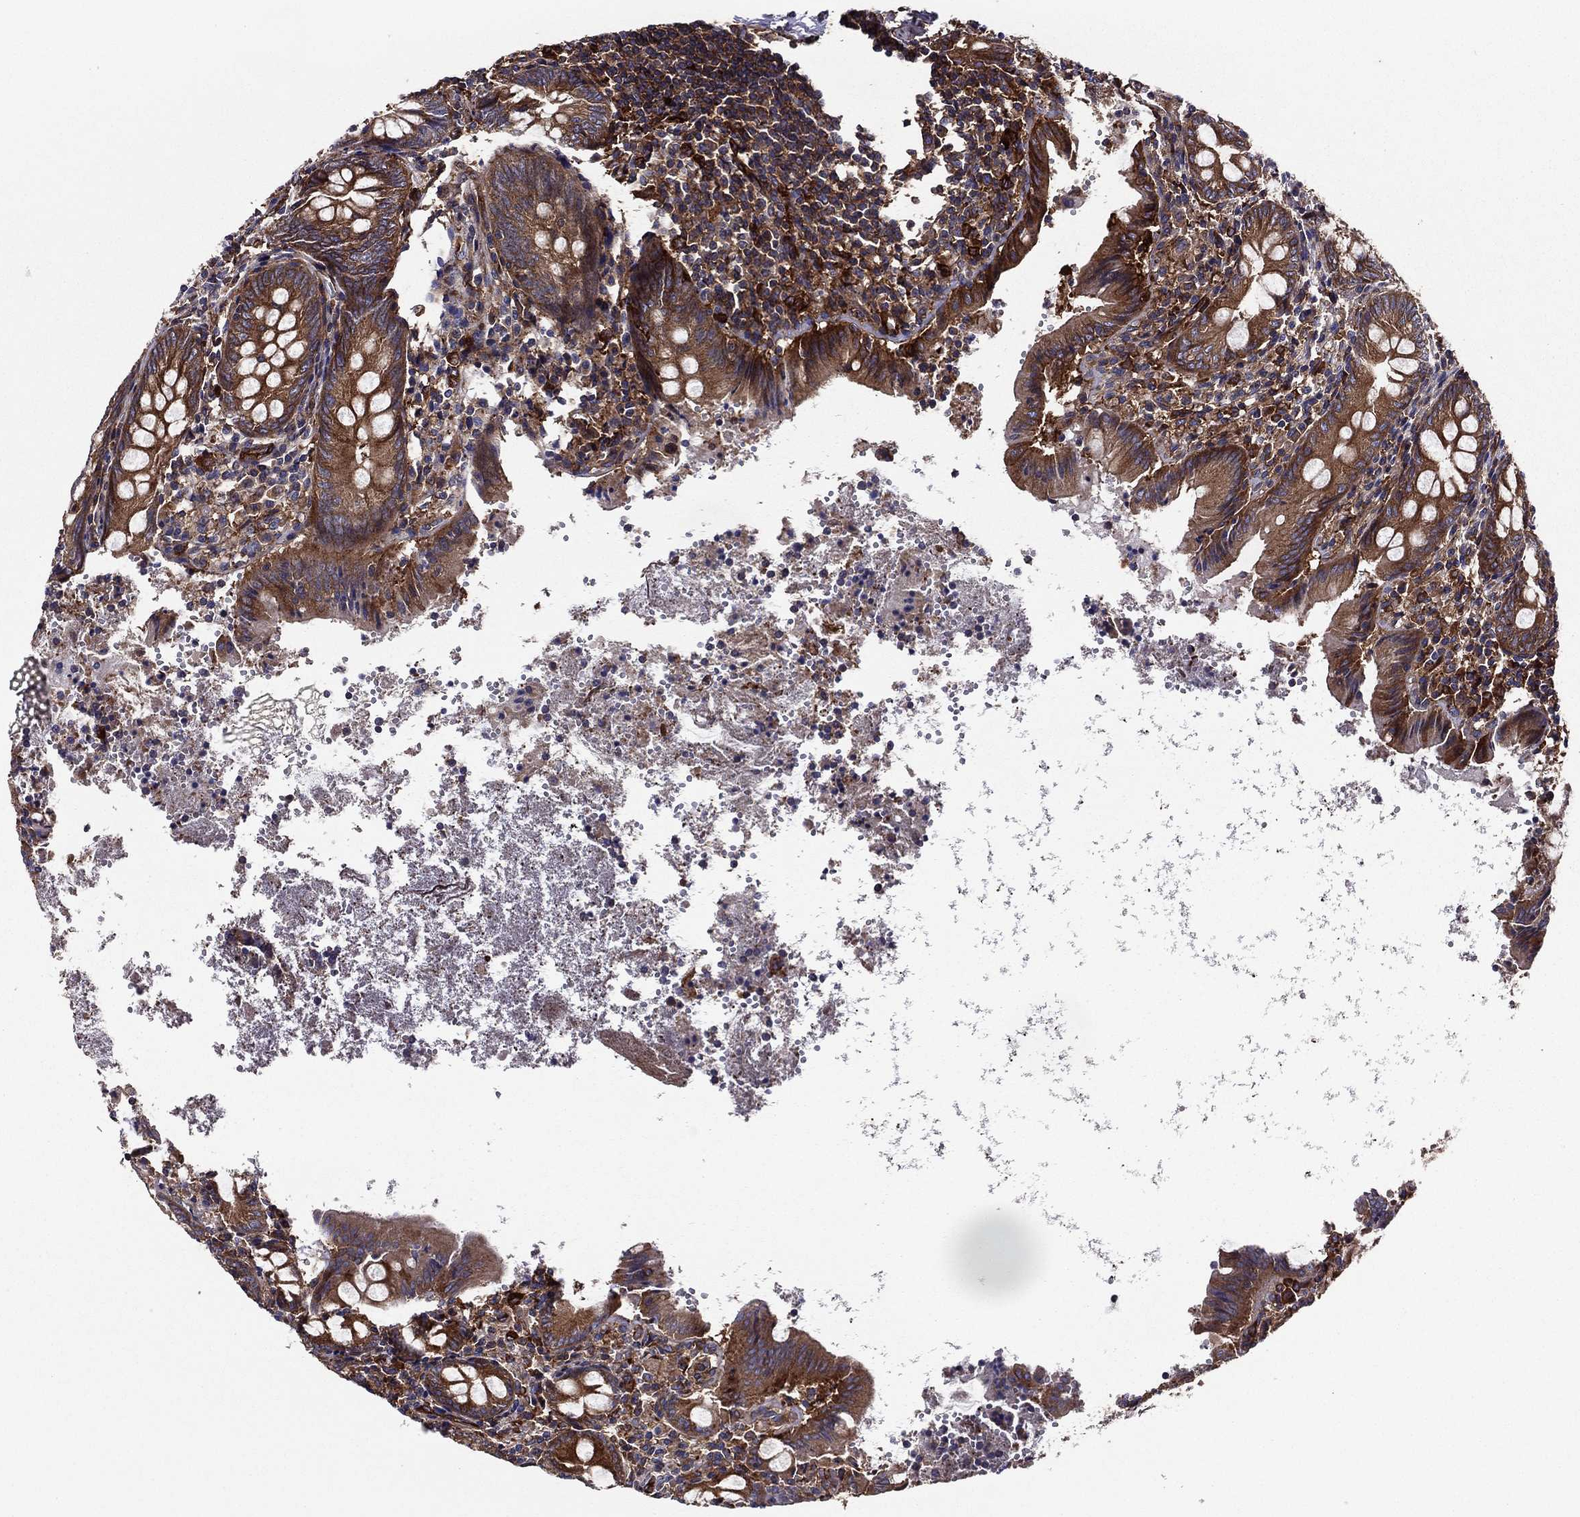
{"staining": {"intensity": "strong", "quantity": ">75%", "location": "cytoplasmic/membranous"}, "tissue": "appendix", "cell_type": "Glandular cells", "image_type": "normal", "snomed": [{"axis": "morphology", "description": "Normal tissue, NOS"}, {"axis": "topography", "description": "Appendix"}], "caption": "High-power microscopy captured an IHC micrograph of unremarkable appendix, revealing strong cytoplasmic/membranous expression in approximately >75% of glandular cells.", "gene": "EHBP1L1", "patient": {"sex": "female", "age": 23}}